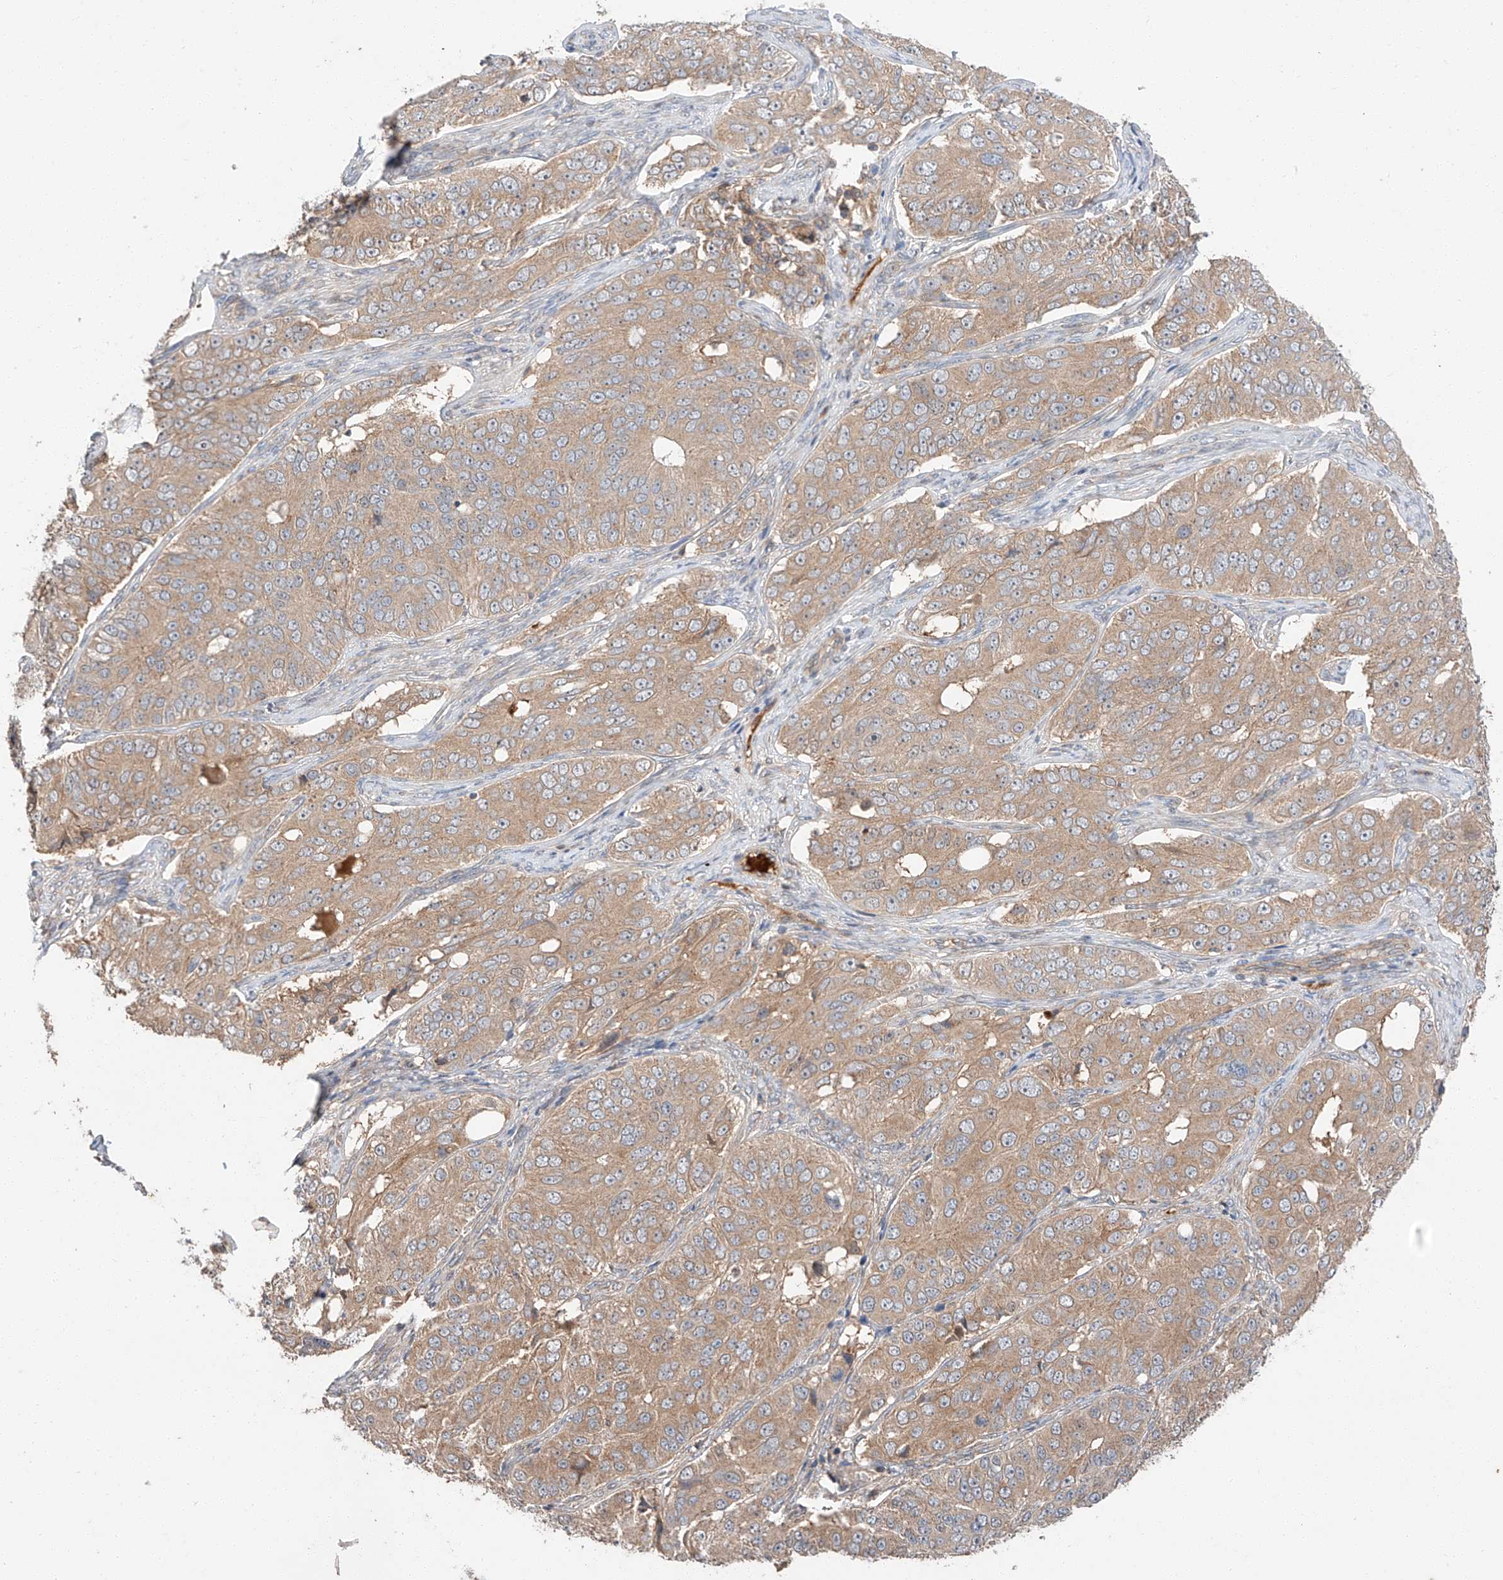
{"staining": {"intensity": "moderate", "quantity": ">75%", "location": "cytoplasmic/membranous"}, "tissue": "ovarian cancer", "cell_type": "Tumor cells", "image_type": "cancer", "snomed": [{"axis": "morphology", "description": "Carcinoma, endometroid"}, {"axis": "topography", "description": "Ovary"}], "caption": "Immunohistochemical staining of human endometroid carcinoma (ovarian) displays medium levels of moderate cytoplasmic/membranous protein staining in approximately >75% of tumor cells.", "gene": "XPNPEP1", "patient": {"sex": "female", "age": 51}}